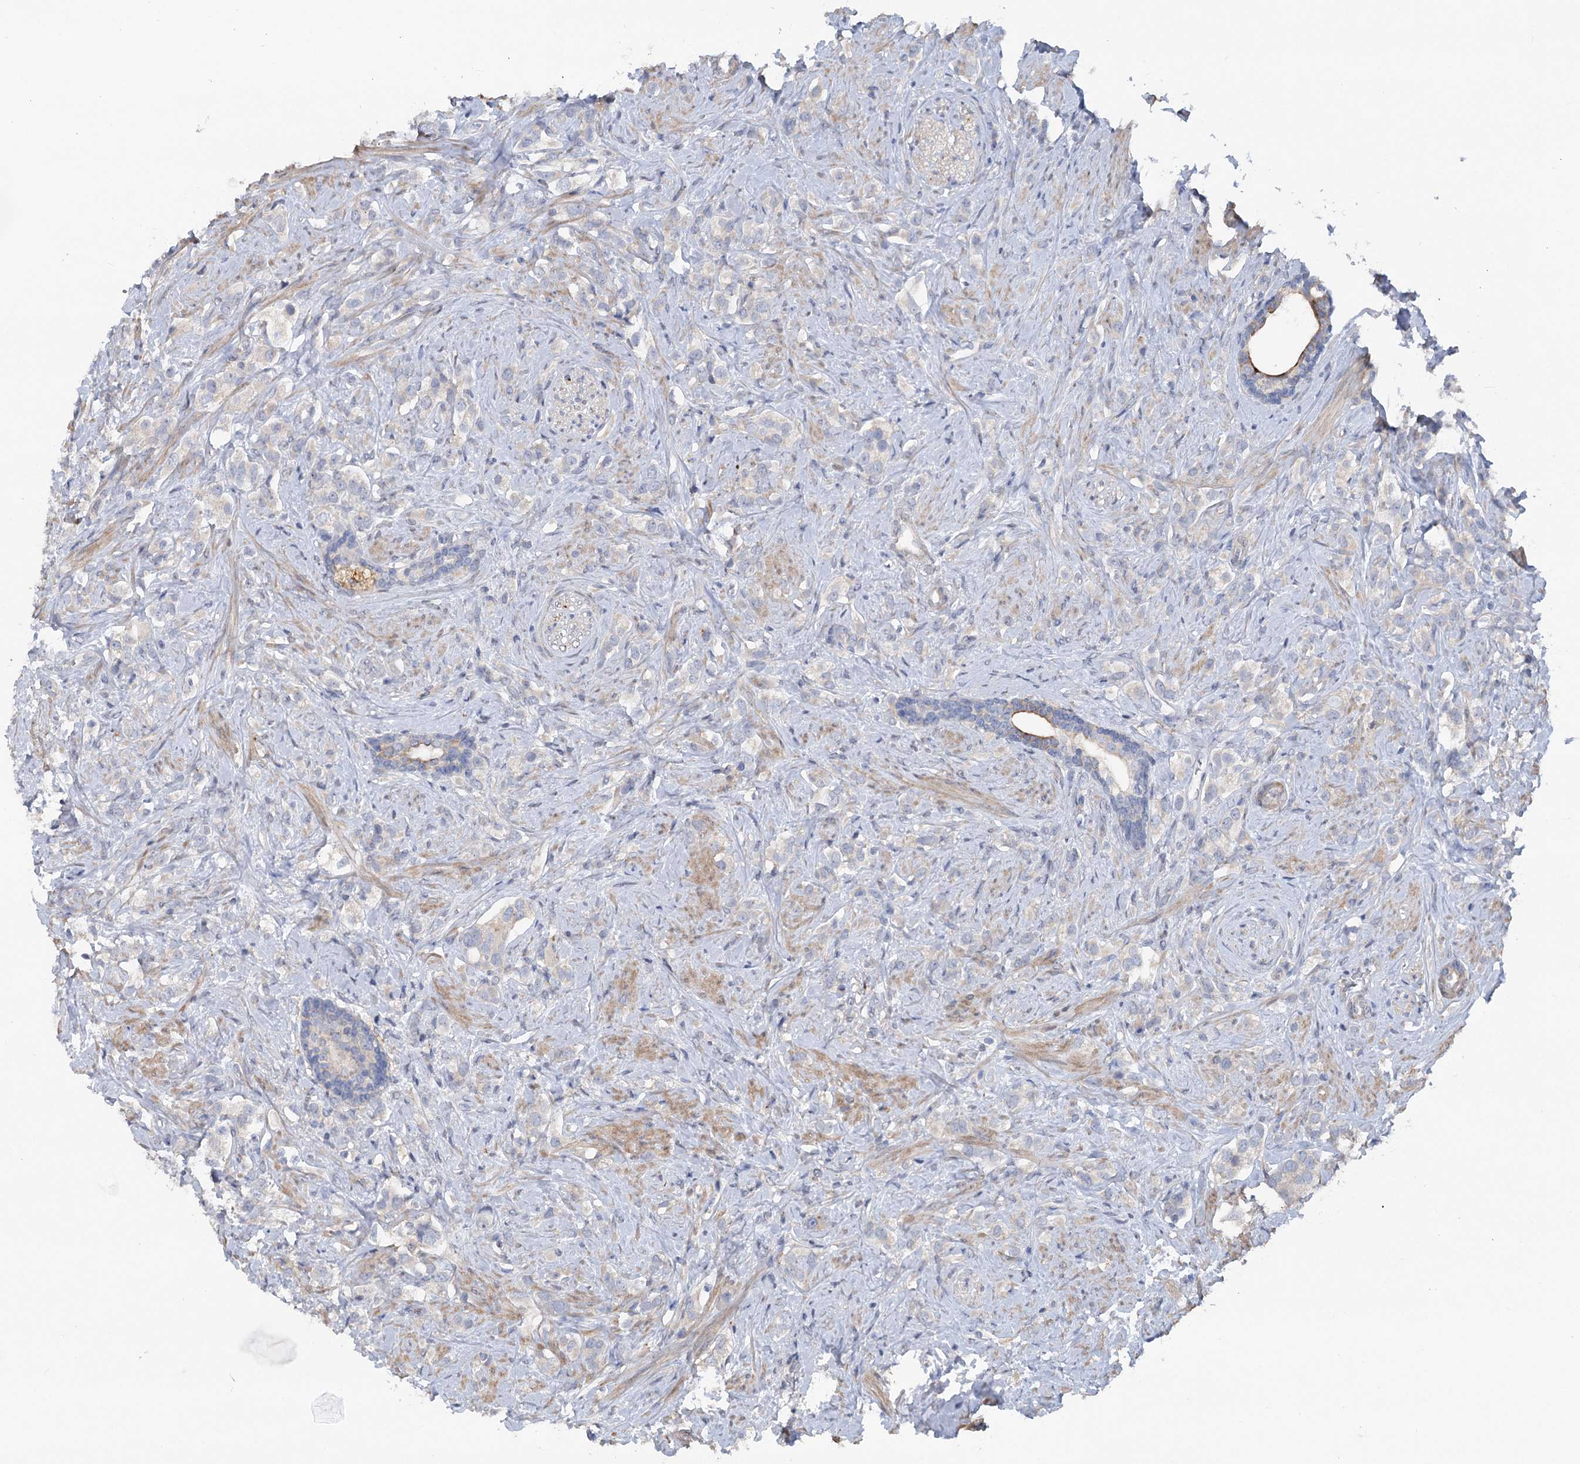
{"staining": {"intensity": "negative", "quantity": "none", "location": "none"}, "tissue": "prostate cancer", "cell_type": "Tumor cells", "image_type": "cancer", "snomed": [{"axis": "morphology", "description": "Adenocarcinoma, High grade"}, {"axis": "topography", "description": "Prostate"}], "caption": "Protein analysis of prostate cancer (high-grade adenocarcinoma) displays no significant expression in tumor cells.", "gene": "SCN11A", "patient": {"sex": "male", "age": 63}}